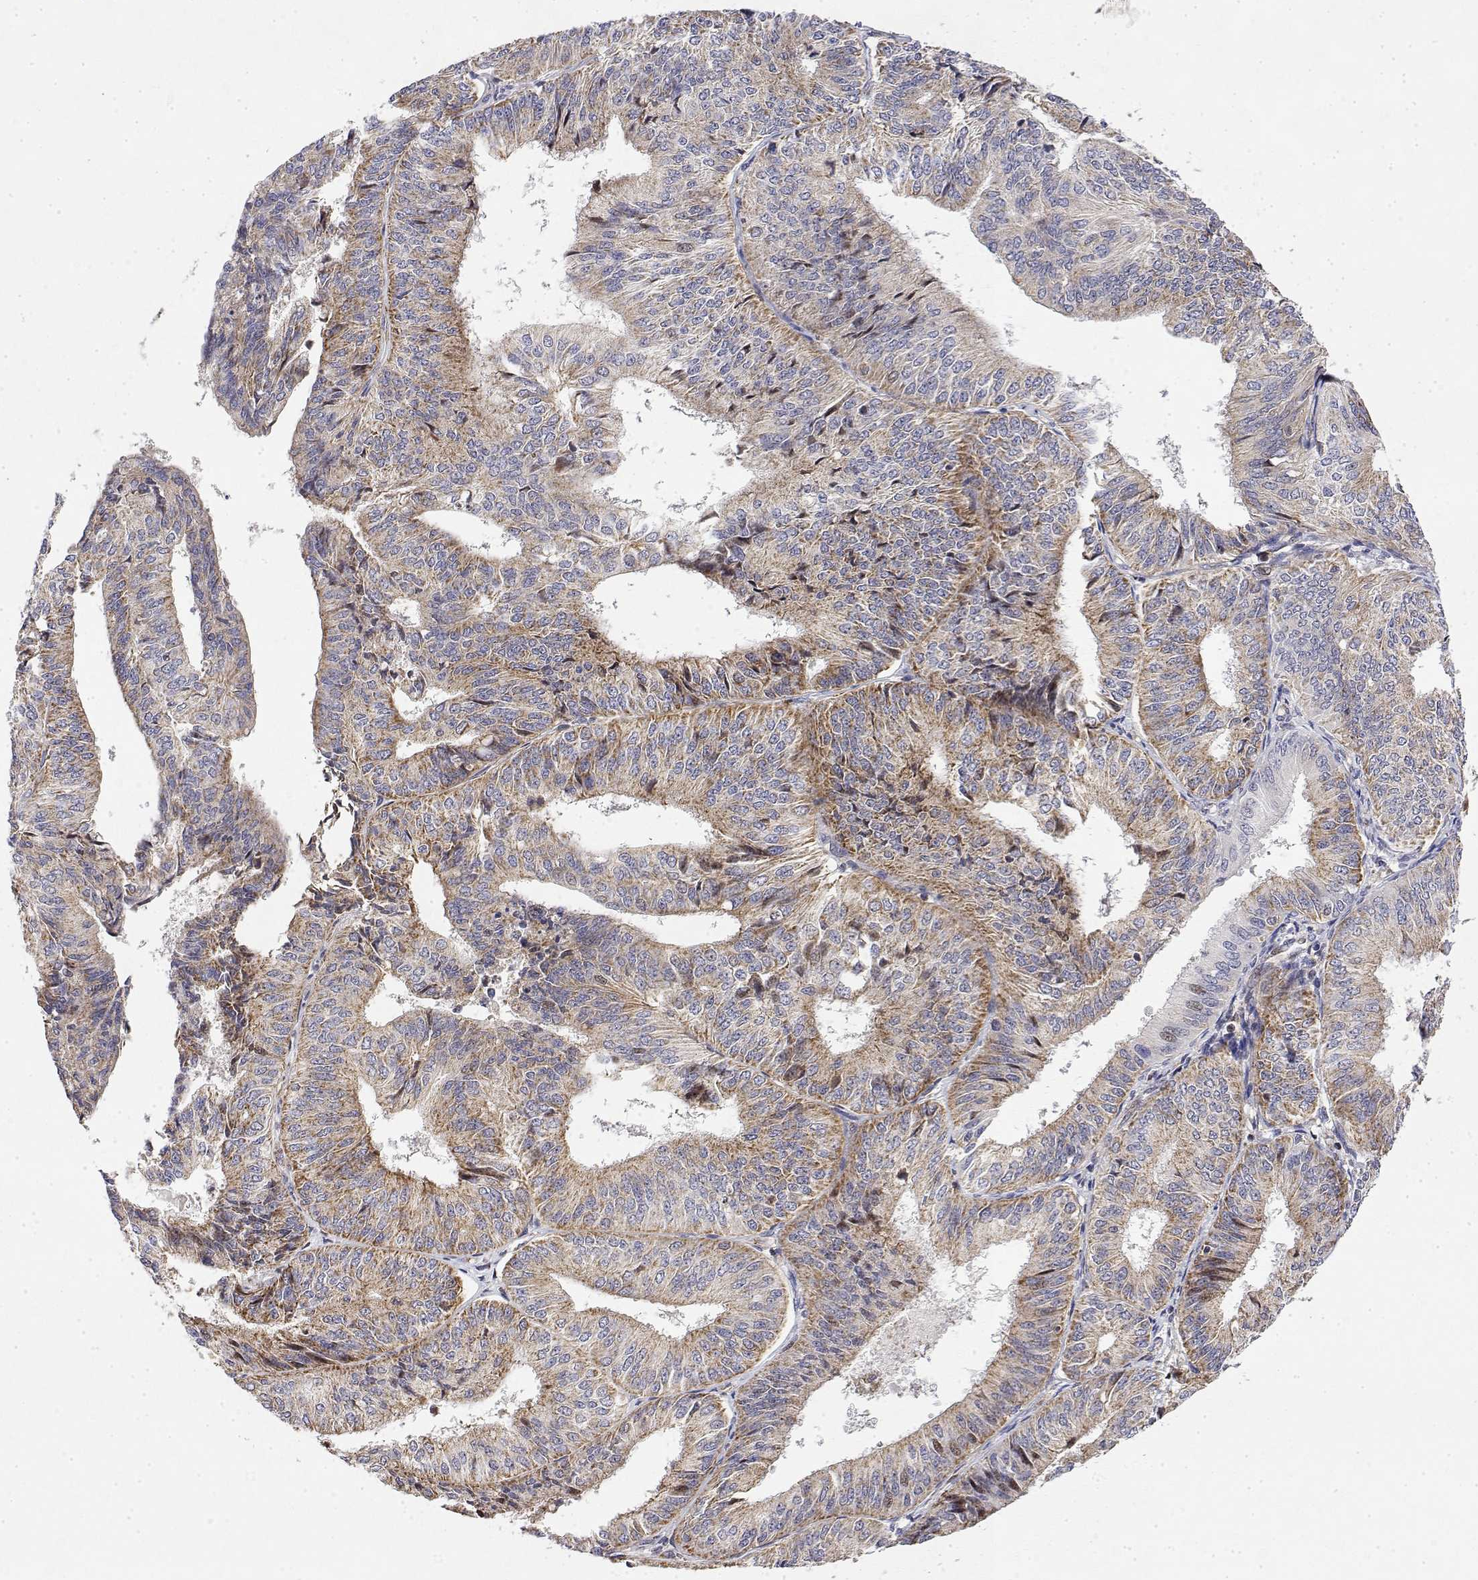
{"staining": {"intensity": "moderate", "quantity": "25%-75%", "location": "cytoplasmic/membranous"}, "tissue": "endometrial cancer", "cell_type": "Tumor cells", "image_type": "cancer", "snomed": [{"axis": "morphology", "description": "Adenocarcinoma, NOS"}, {"axis": "topography", "description": "Endometrium"}], "caption": "Endometrial cancer (adenocarcinoma) was stained to show a protein in brown. There is medium levels of moderate cytoplasmic/membranous expression in about 25%-75% of tumor cells.", "gene": "GADD45GIP1", "patient": {"sex": "female", "age": 58}}